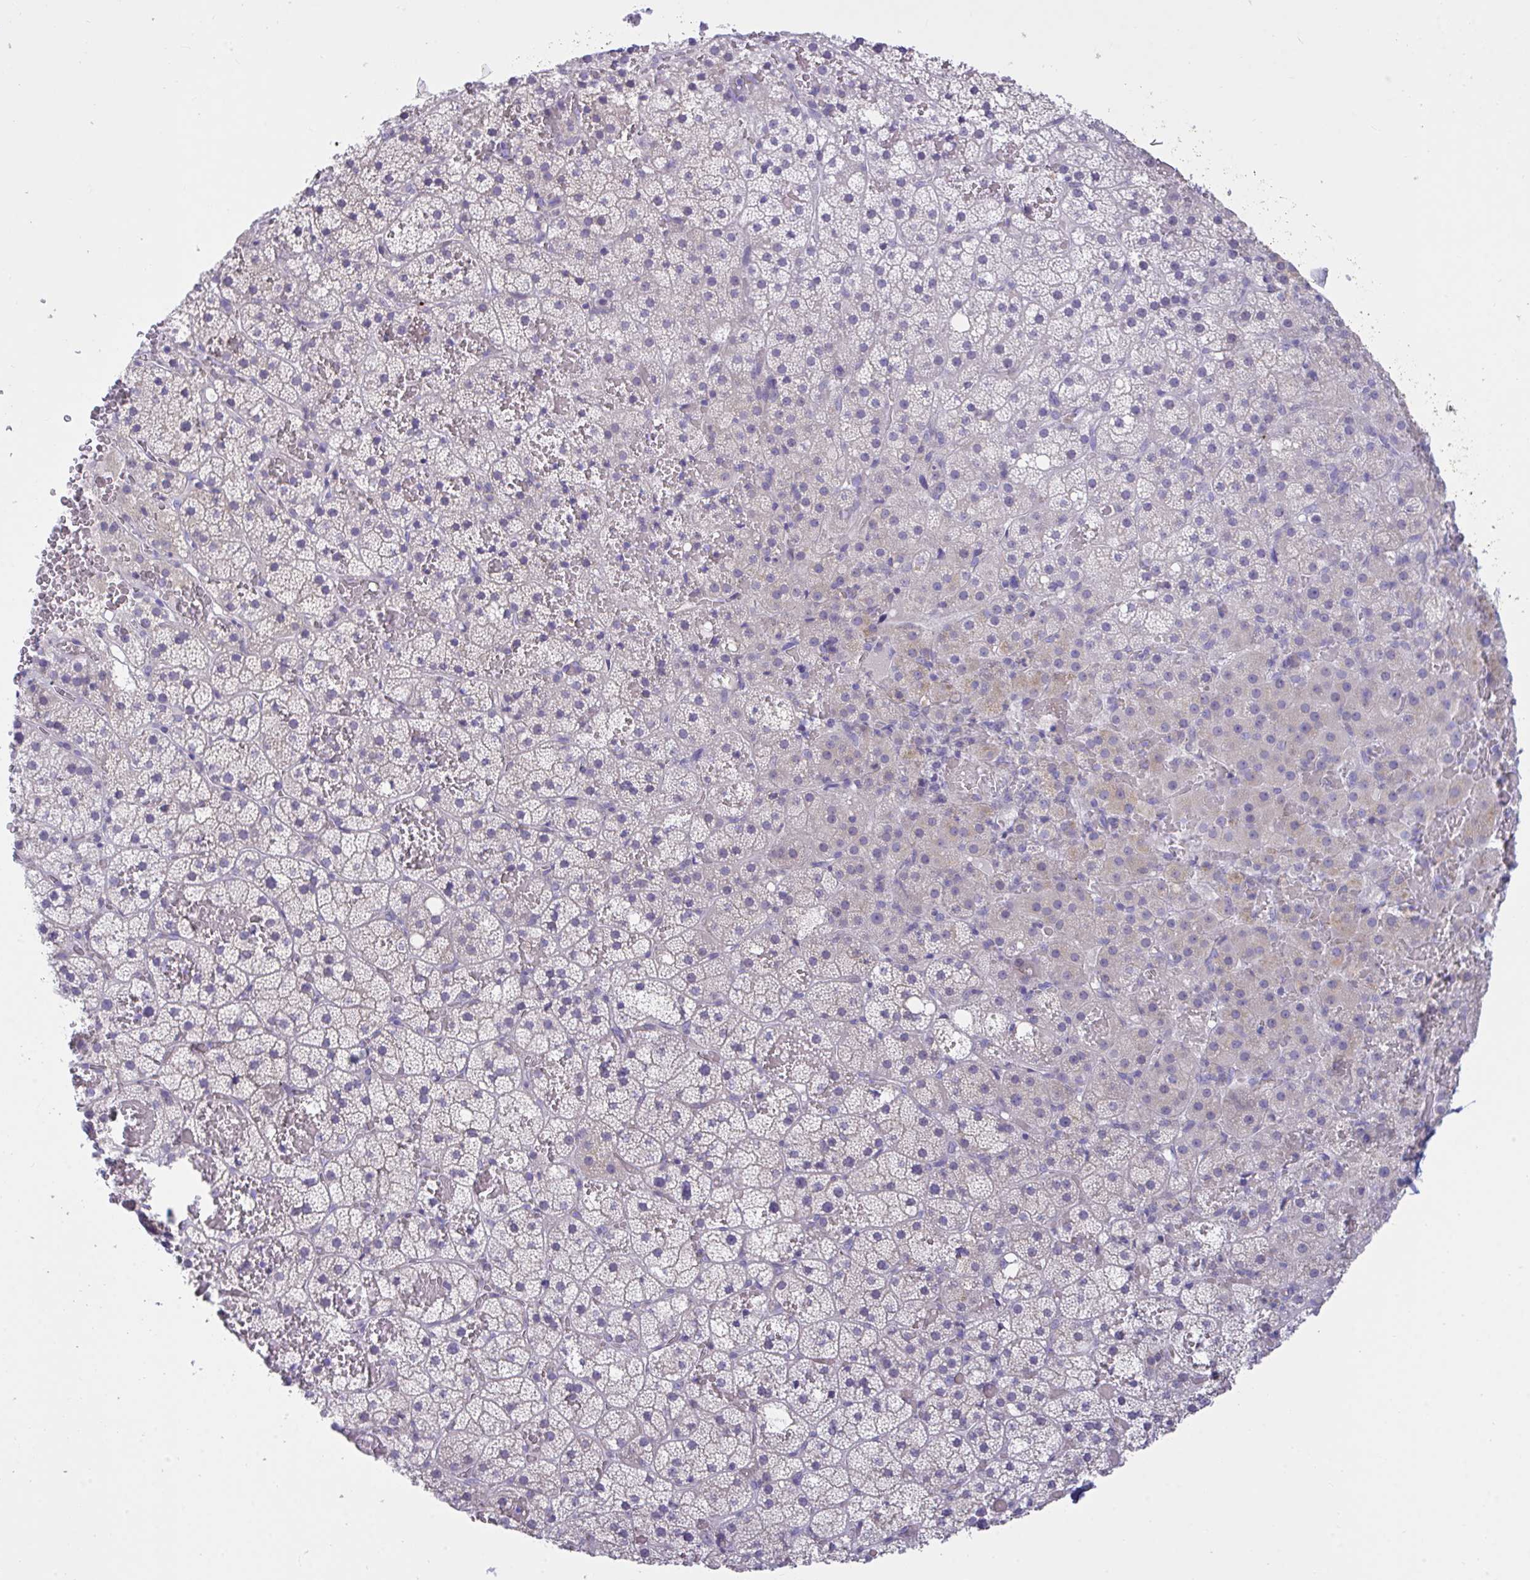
{"staining": {"intensity": "weak", "quantity": "<25%", "location": "cytoplasmic/membranous"}, "tissue": "adrenal gland", "cell_type": "Glandular cells", "image_type": "normal", "snomed": [{"axis": "morphology", "description": "Normal tissue, NOS"}, {"axis": "topography", "description": "Adrenal gland"}], "caption": "Micrograph shows no significant protein positivity in glandular cells of unremarkable adrenal gland.", "gene": "PLEKHH1", "patient": {"sex": "male", "age": 53}}